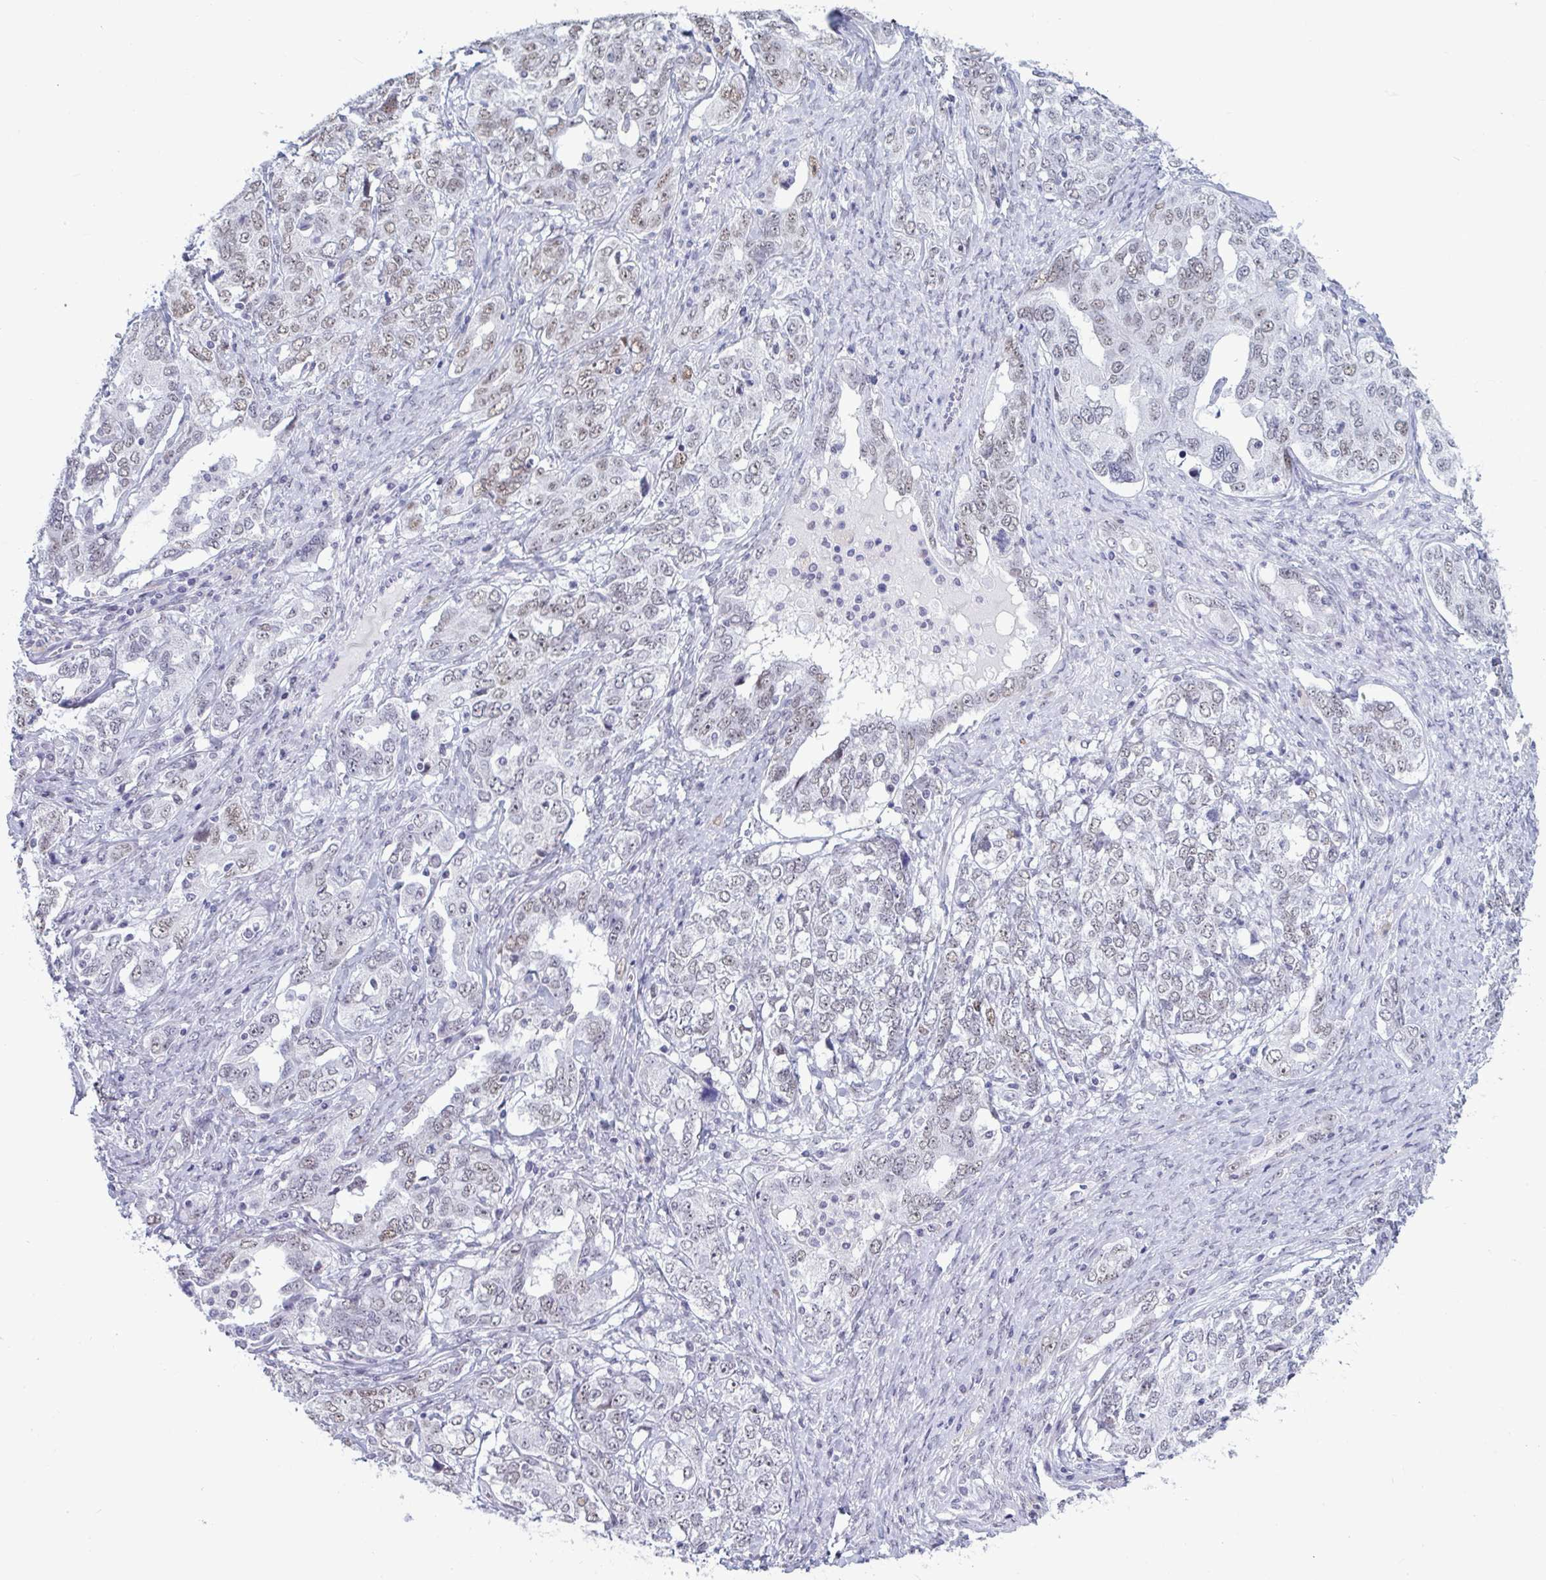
{"staining": {"intensity": "weak", "quantity": "25%-75%", "location": "nuclear"}, "tissue": "ovarian cancer", "cell_type": "Tumor cells", "image_type": "cancer", "snomed": [{"axis": "morphology", "description": "Carcinoma, endometroid"}, {"axis": "topography", "description": "Ovary"}], "caption": "Protein expression analysis of ovarian cancer (endometroid carcinoma) shows weak nuclear staining in approximately 25%-75% of tumor cells.", "gene": "MSMB", "patient": {"sex": "female", "age": 62}}